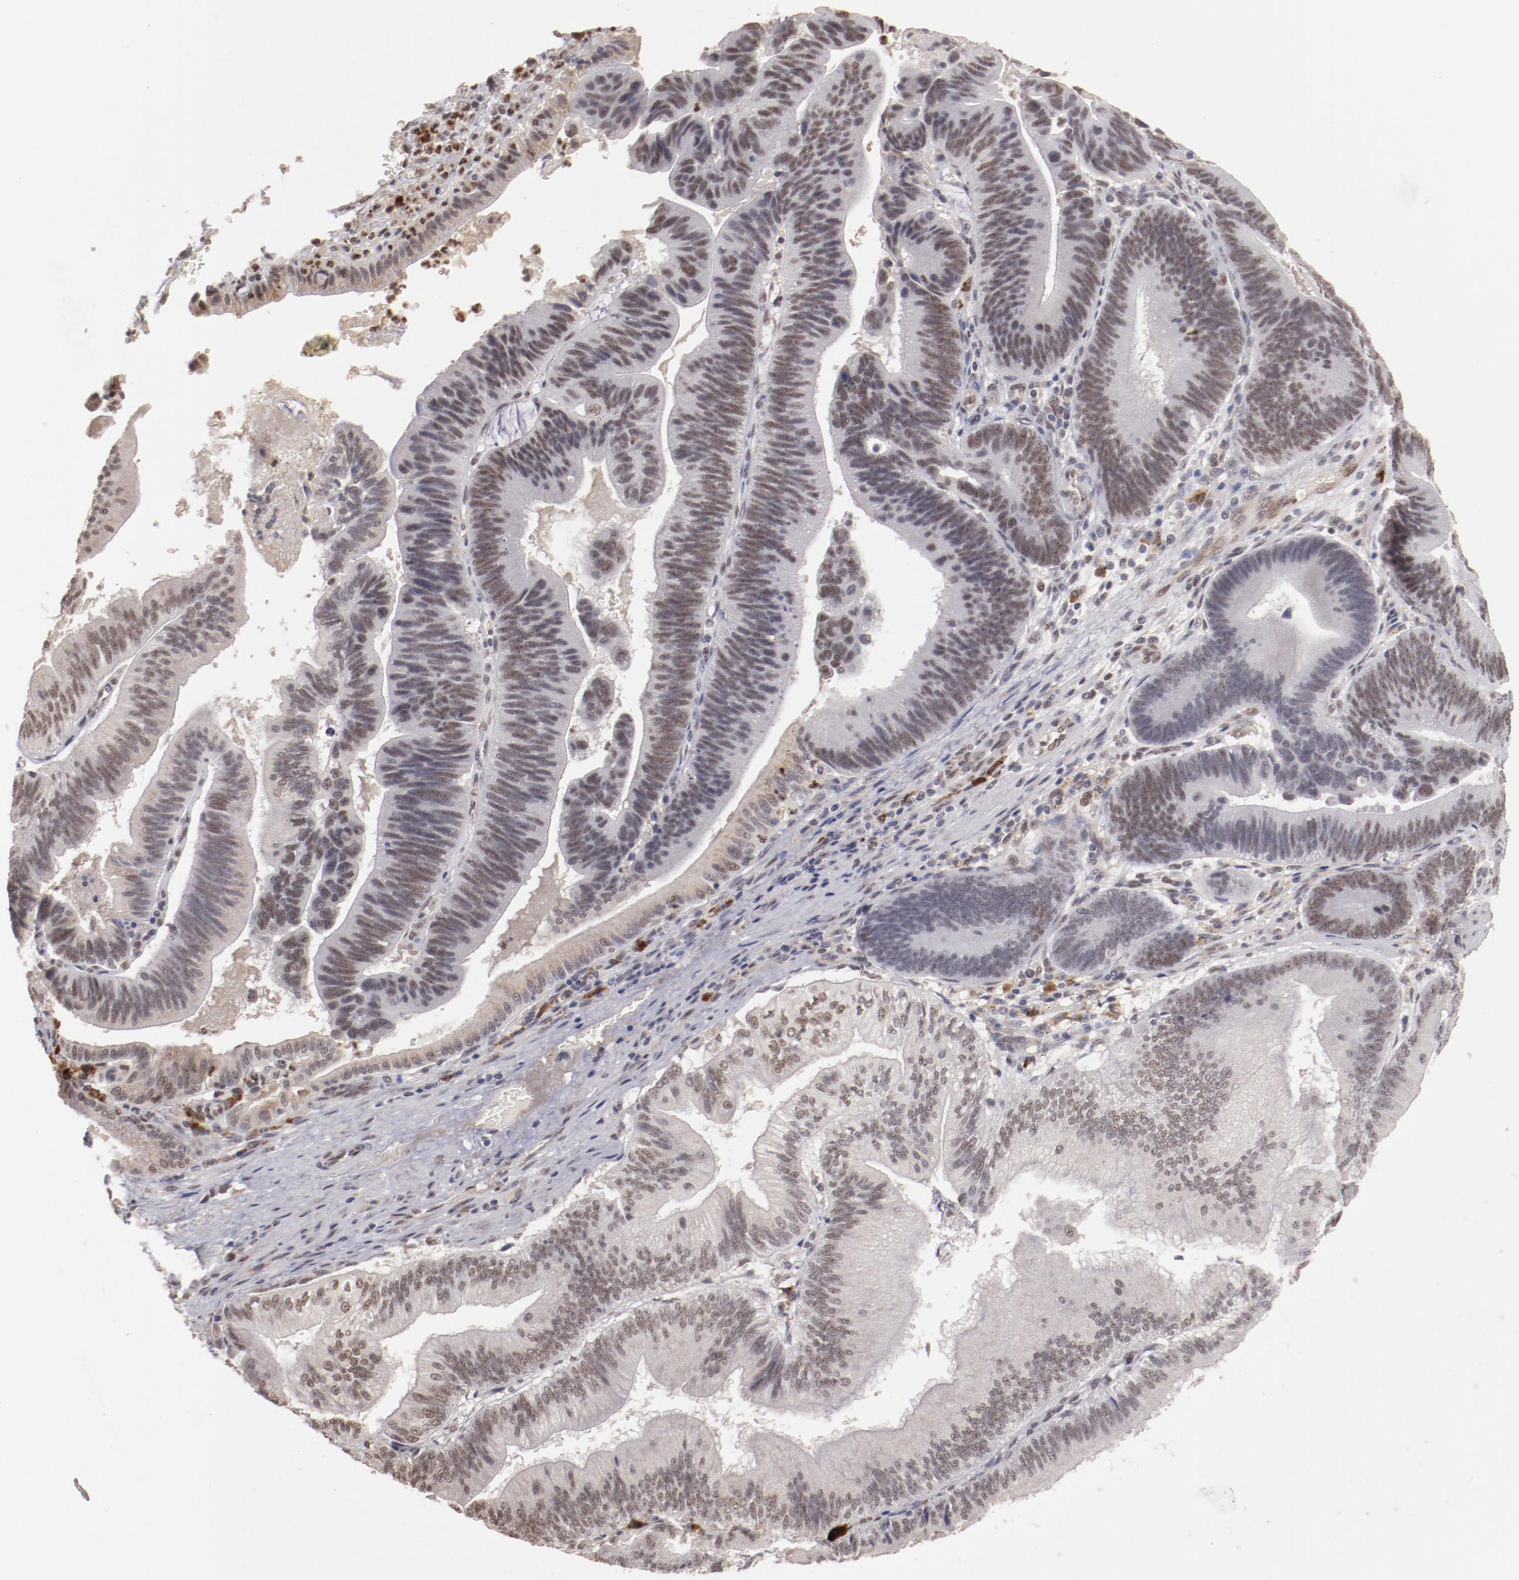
{"staining": {"intensity": "weak", "quantity": "25%-75%", "location": "nuclear"}, "tissue": "pancreatic cancer", "cell_type": "Tumor cells", "image_type": "cancer", "snomed": [{"axis": "morphology", "description": "Adenocarcinoma, NOS"}, {"axis": "topography", "description": "Pancreas"}], "caption": "Protein staining by immunohistochemistry (IHC) exhibits weak nuclear positivity in approximately 25%-75% of tumor cells in pancreatic adenocarcinoma.", "gene": "NFE2", "patient": {"sex": "male", "age": 82}}